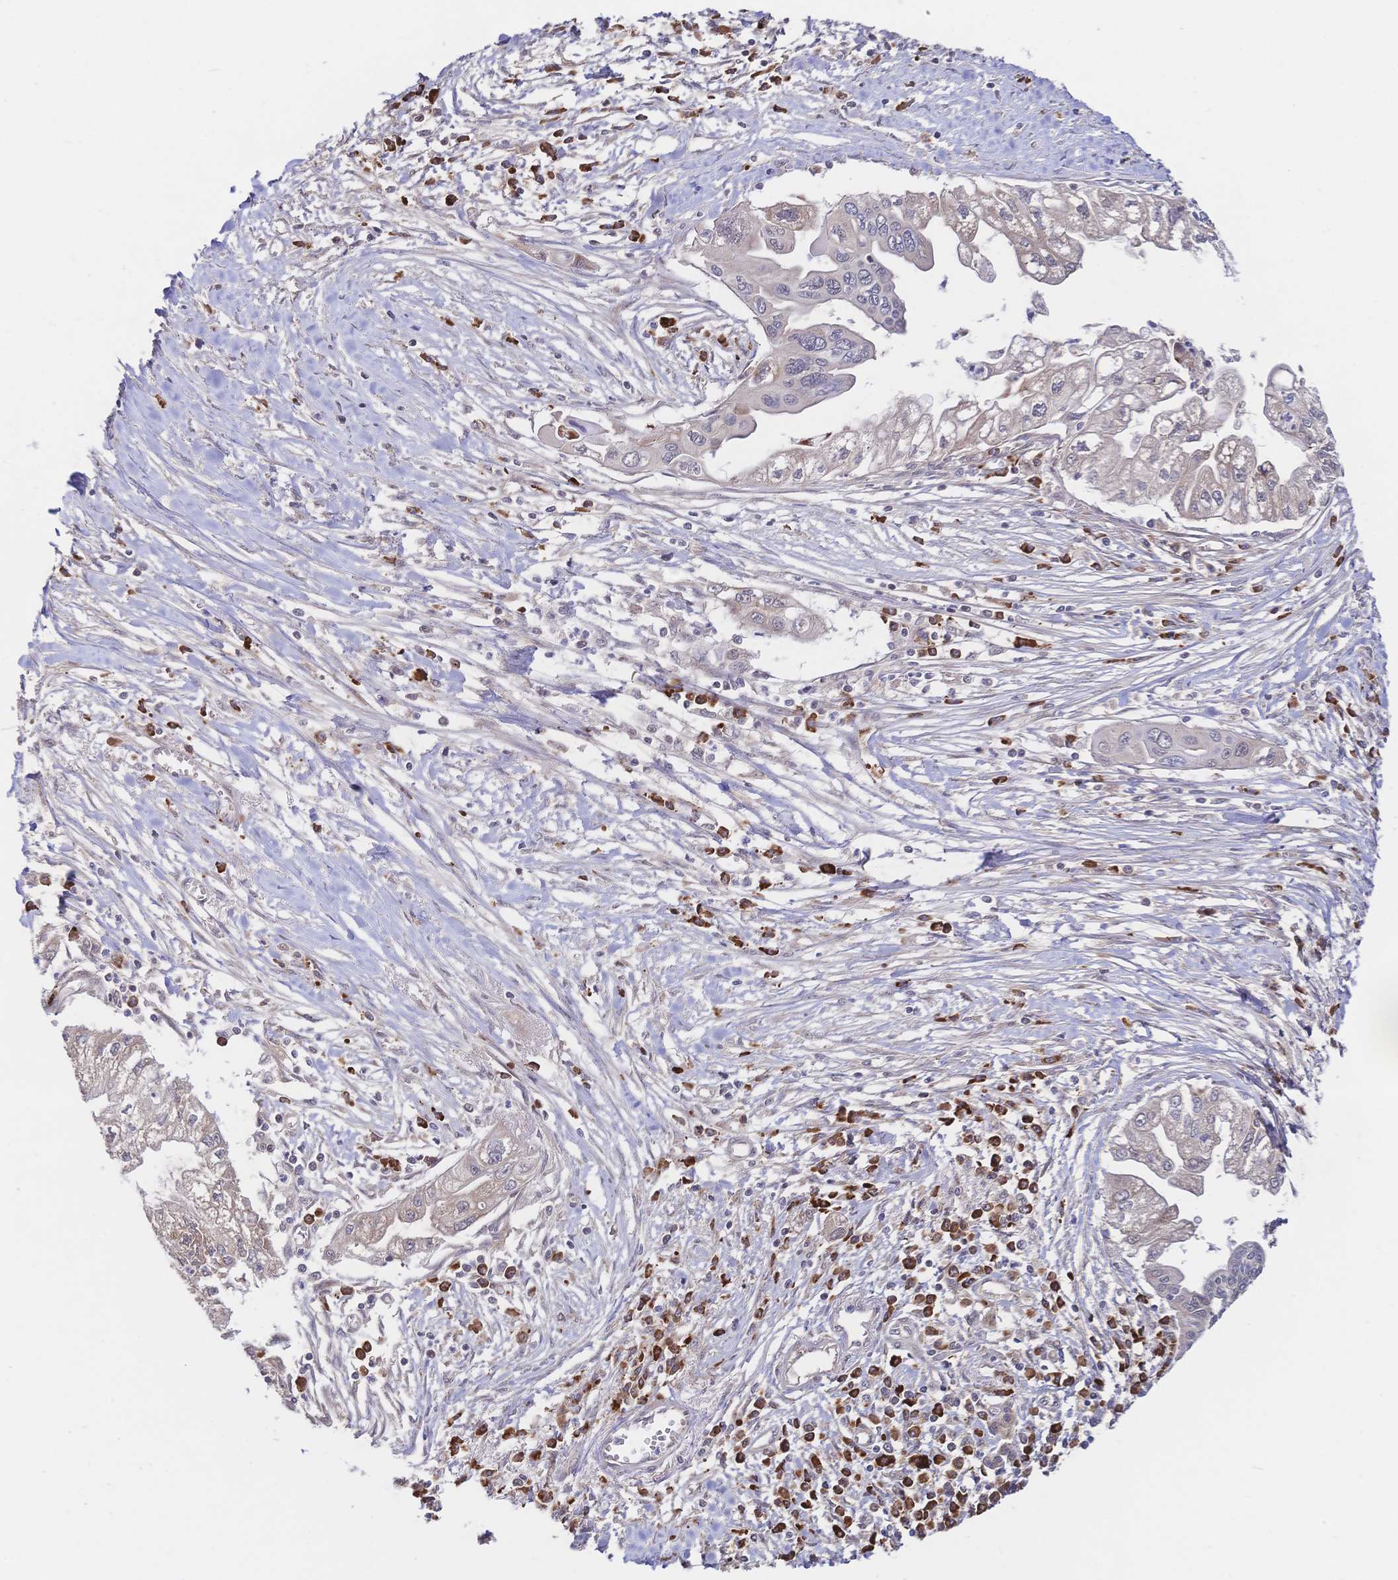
{"staining": {"intensity": "negative", "quantity": "none", "location": "none"}, "tissue": "pancreatic cancer", "cell_type": "Tumor cells", "image_type": "cancer", "snomed": [{"axis": "morphology", "description": "Adenocarcinoma, NOS"}, {"axis": "topography", "description": "Pancreas"}], "caption": "Pancreatic cancer stained for a protein using immunohistochemistry exhibits no expression tumor cells.", "gene": "LMO4", "patient": {"sex": "male", "age": 70}}